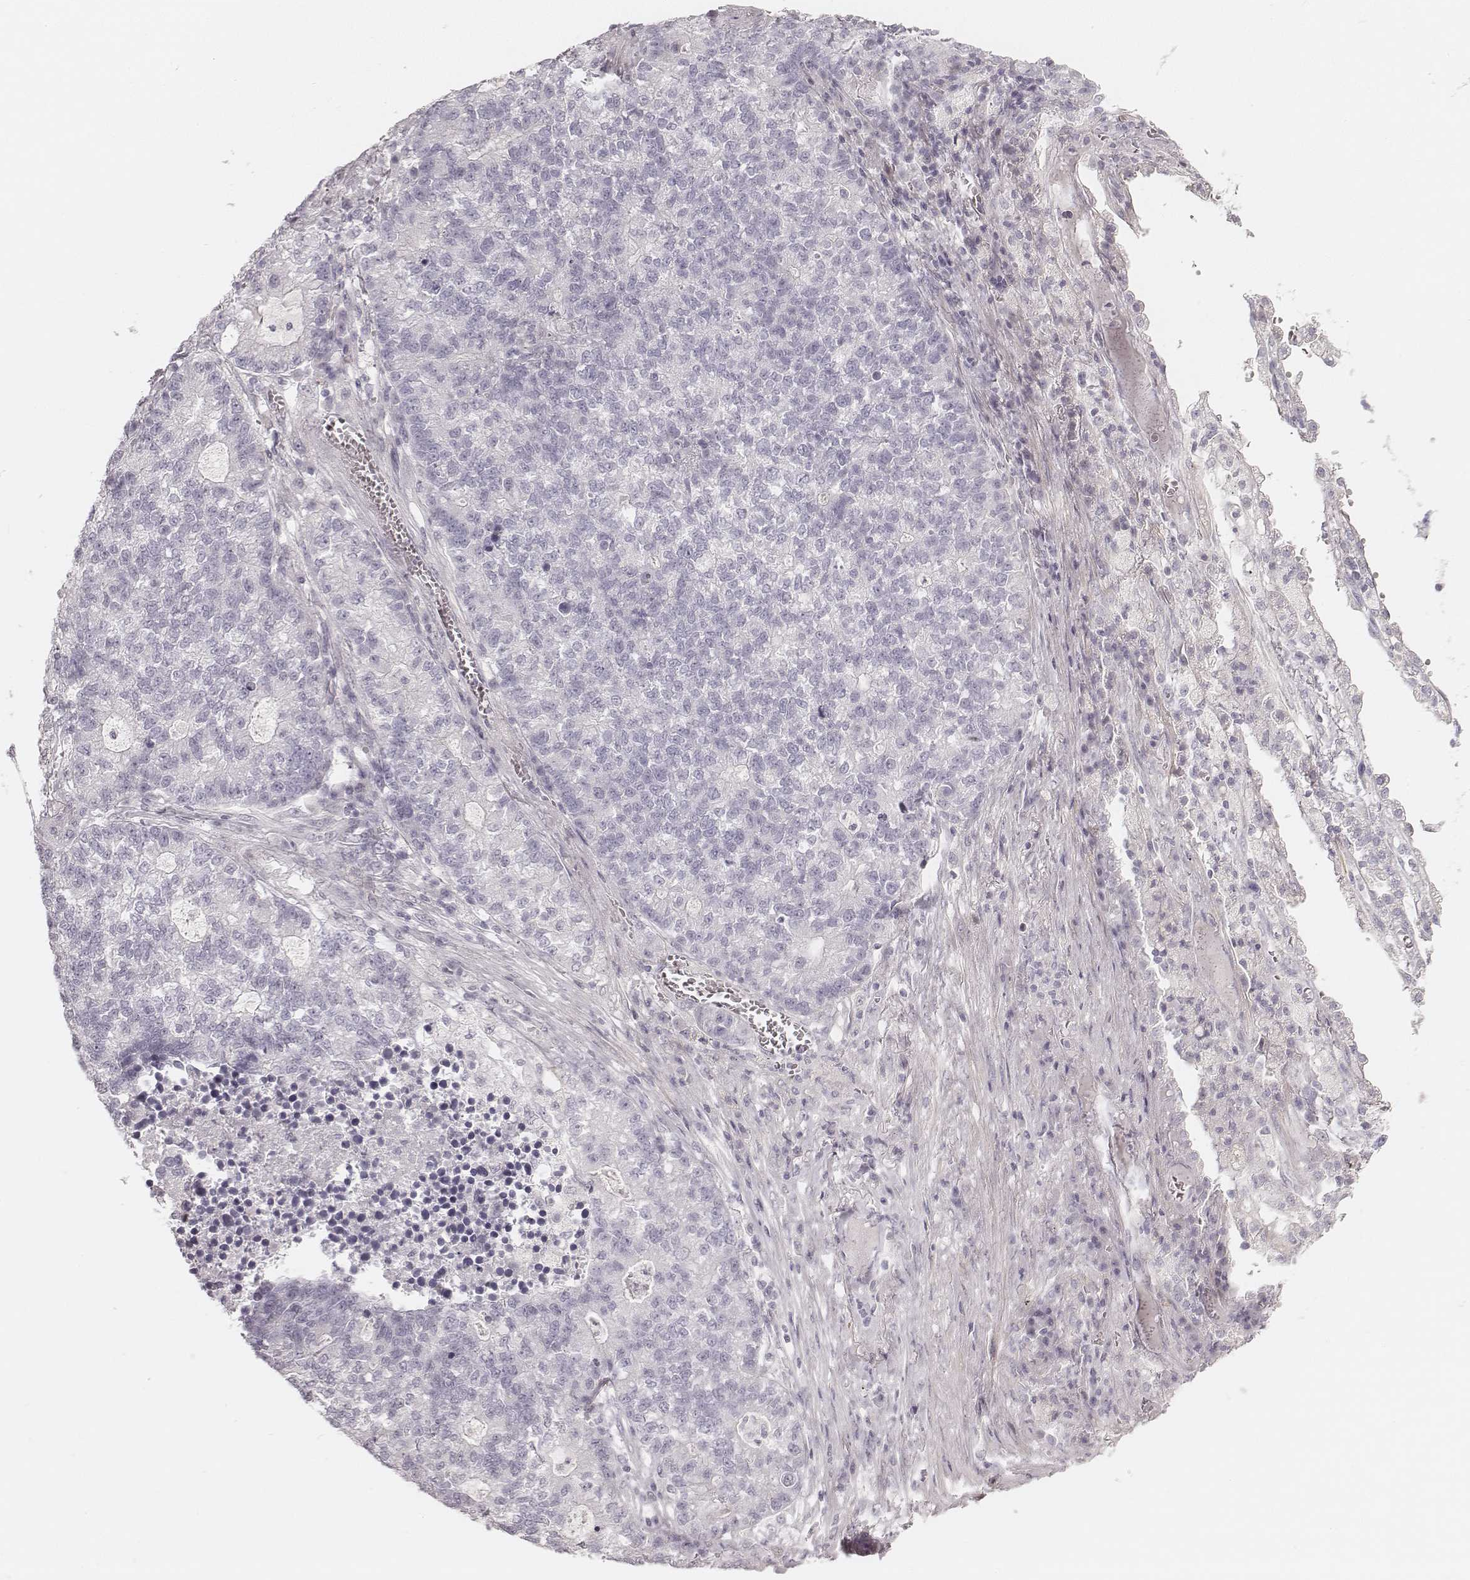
{"staining": {"intensity": "negative", "quantity": "none", "location": "none"}, "tissue": "lung cancer", "cell_type": "Tumor cells", "image_type": "cancer", "snomed": [{"axis": "morphology", "description": "Adenocarcinoma, NOS"}, {"axis": "topography", "description": "Lung"}], "caption": "The micrograph exhibits no significant expression in tumor cells of lung cancer (adenocarcinoma).", "gene": "SPATA24", "patient": {"sex": "male", "age": 57}}